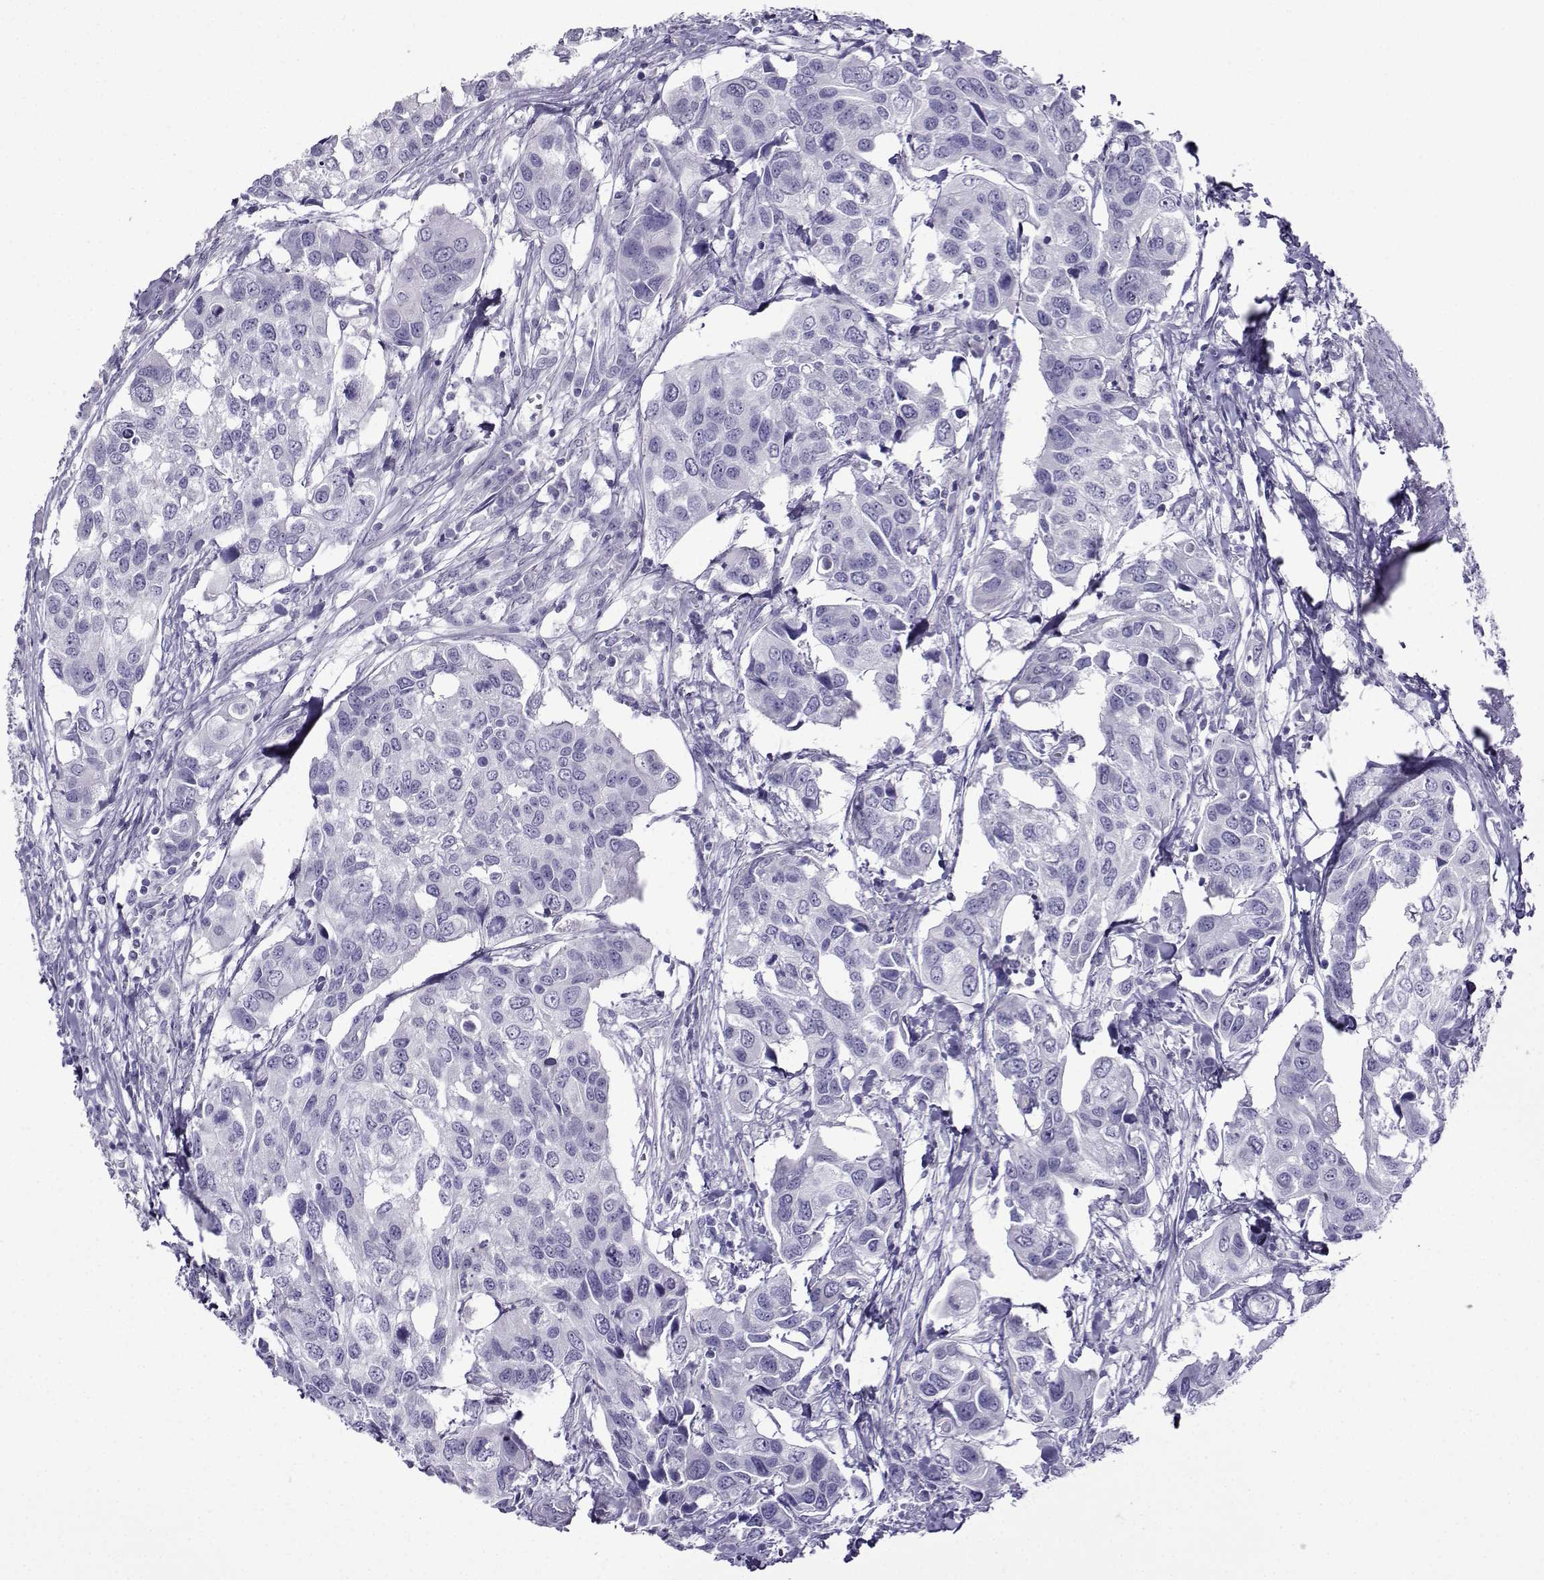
{"staining": {"intensity": "negative", "quantity": "none", "location": "none"}, "tissue": "urothelial cancer", "cell_type": "Tumor cells", "image_type": "cancer", "snomed": [{"axis": "morphology", "description": "Urothelial carcinoma, High grade"}, {"axis": "topography", "description": "Urinary bladder"}], "caption": "Tumor cells show no significant expression in high-grade urothelial carcinoma.", "gene": "CRYBB1", "patient": {"sex": "male", "age": 60}}